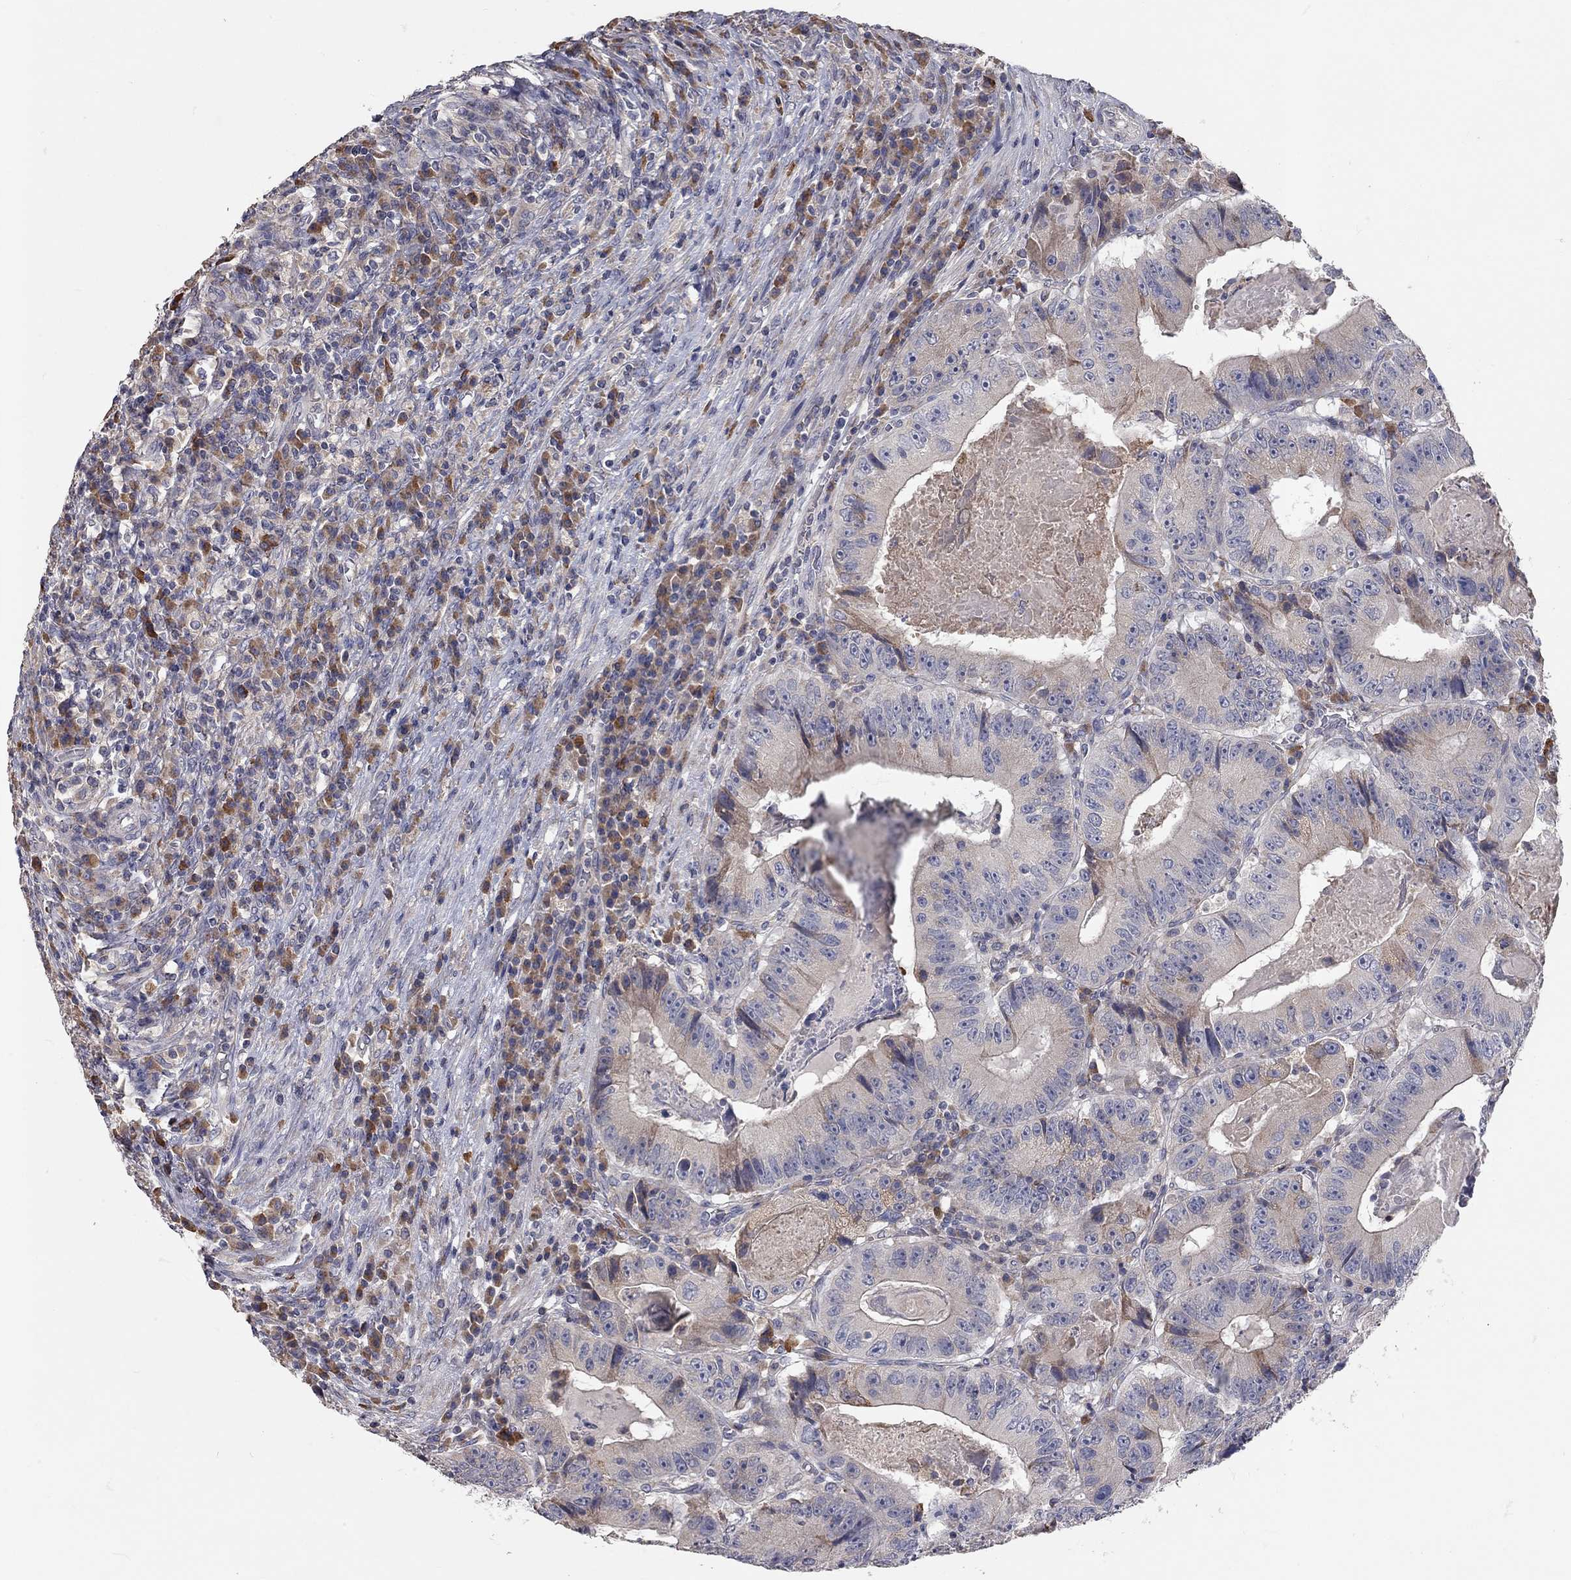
{"staining": {"intensity": "negative", "quantity": "none", "location": "none"}, "tissue": "colorectal cancer", "cell_type": "Tumor cells", "image_type": "cancer", "snomed": [{"axis": "morphology", "description": "Adenocarcinoma, NOS"}, {"axis": "topography", "description": "Colon"}], "caption": "The IHC image has no significant staining in tumor cells of colorectal adenocarcinoma tissue.", "gene": "XAGE2", "patient": {"sex": "female", "age": 86}}